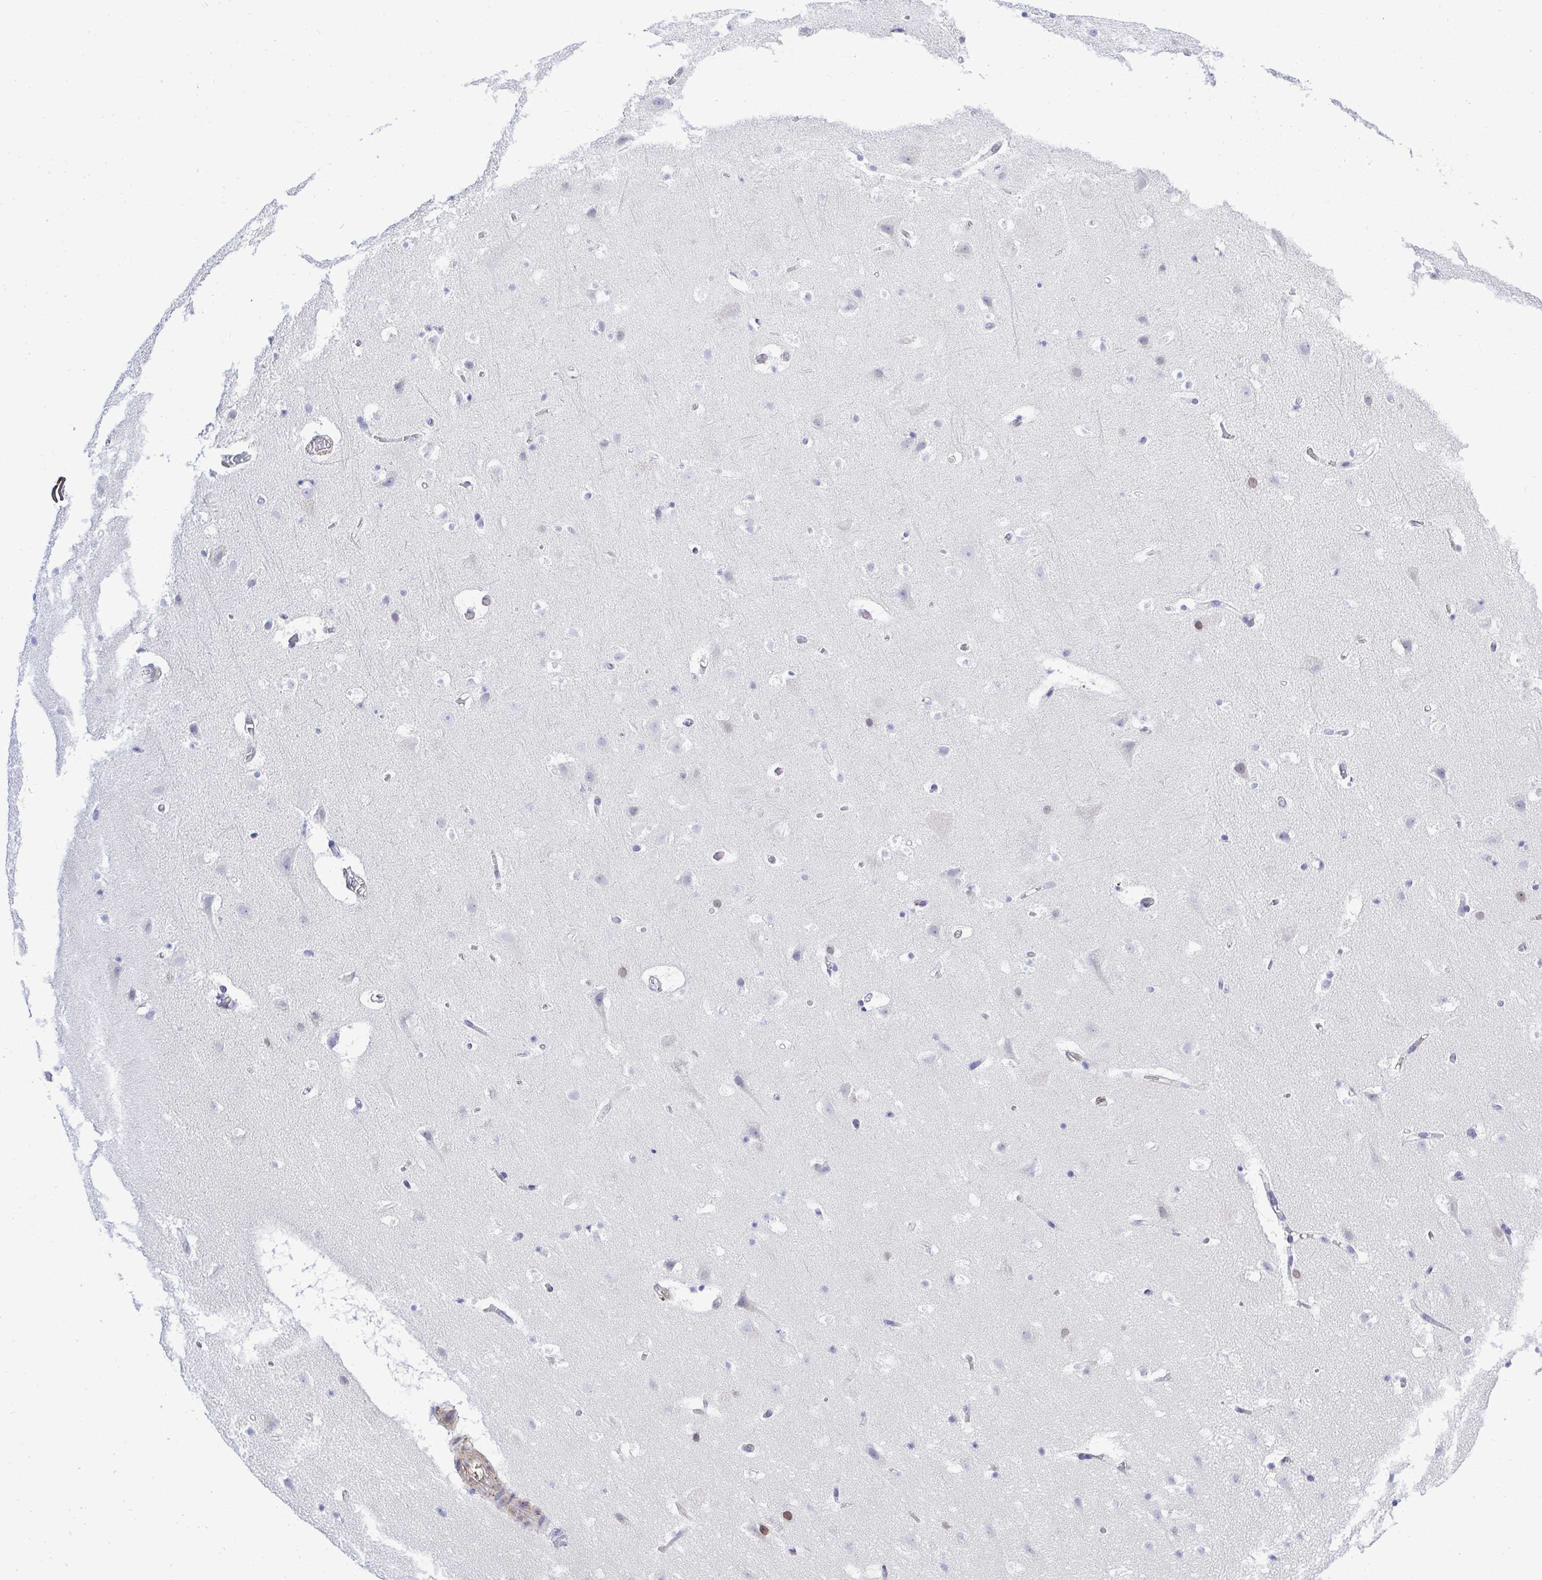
{"staining": {"intensity": "negative", "quantity": "none", "location": "none"}, "tissue": "cerebral cortex", "cell_type": "Endothelial cells", "image_type": "normal", "snomed": [{"axis": "morphology", "description": "Normal tissue, NOS"}, {"axis": "topography", "description": "Cerebral cortex"}], "caption": "Micrograph shows no protein positivity in endothelial cells of benign cerebral cortex.", "gene": "SLC25A51", "patient": {"sex": "female", "age": 42}}